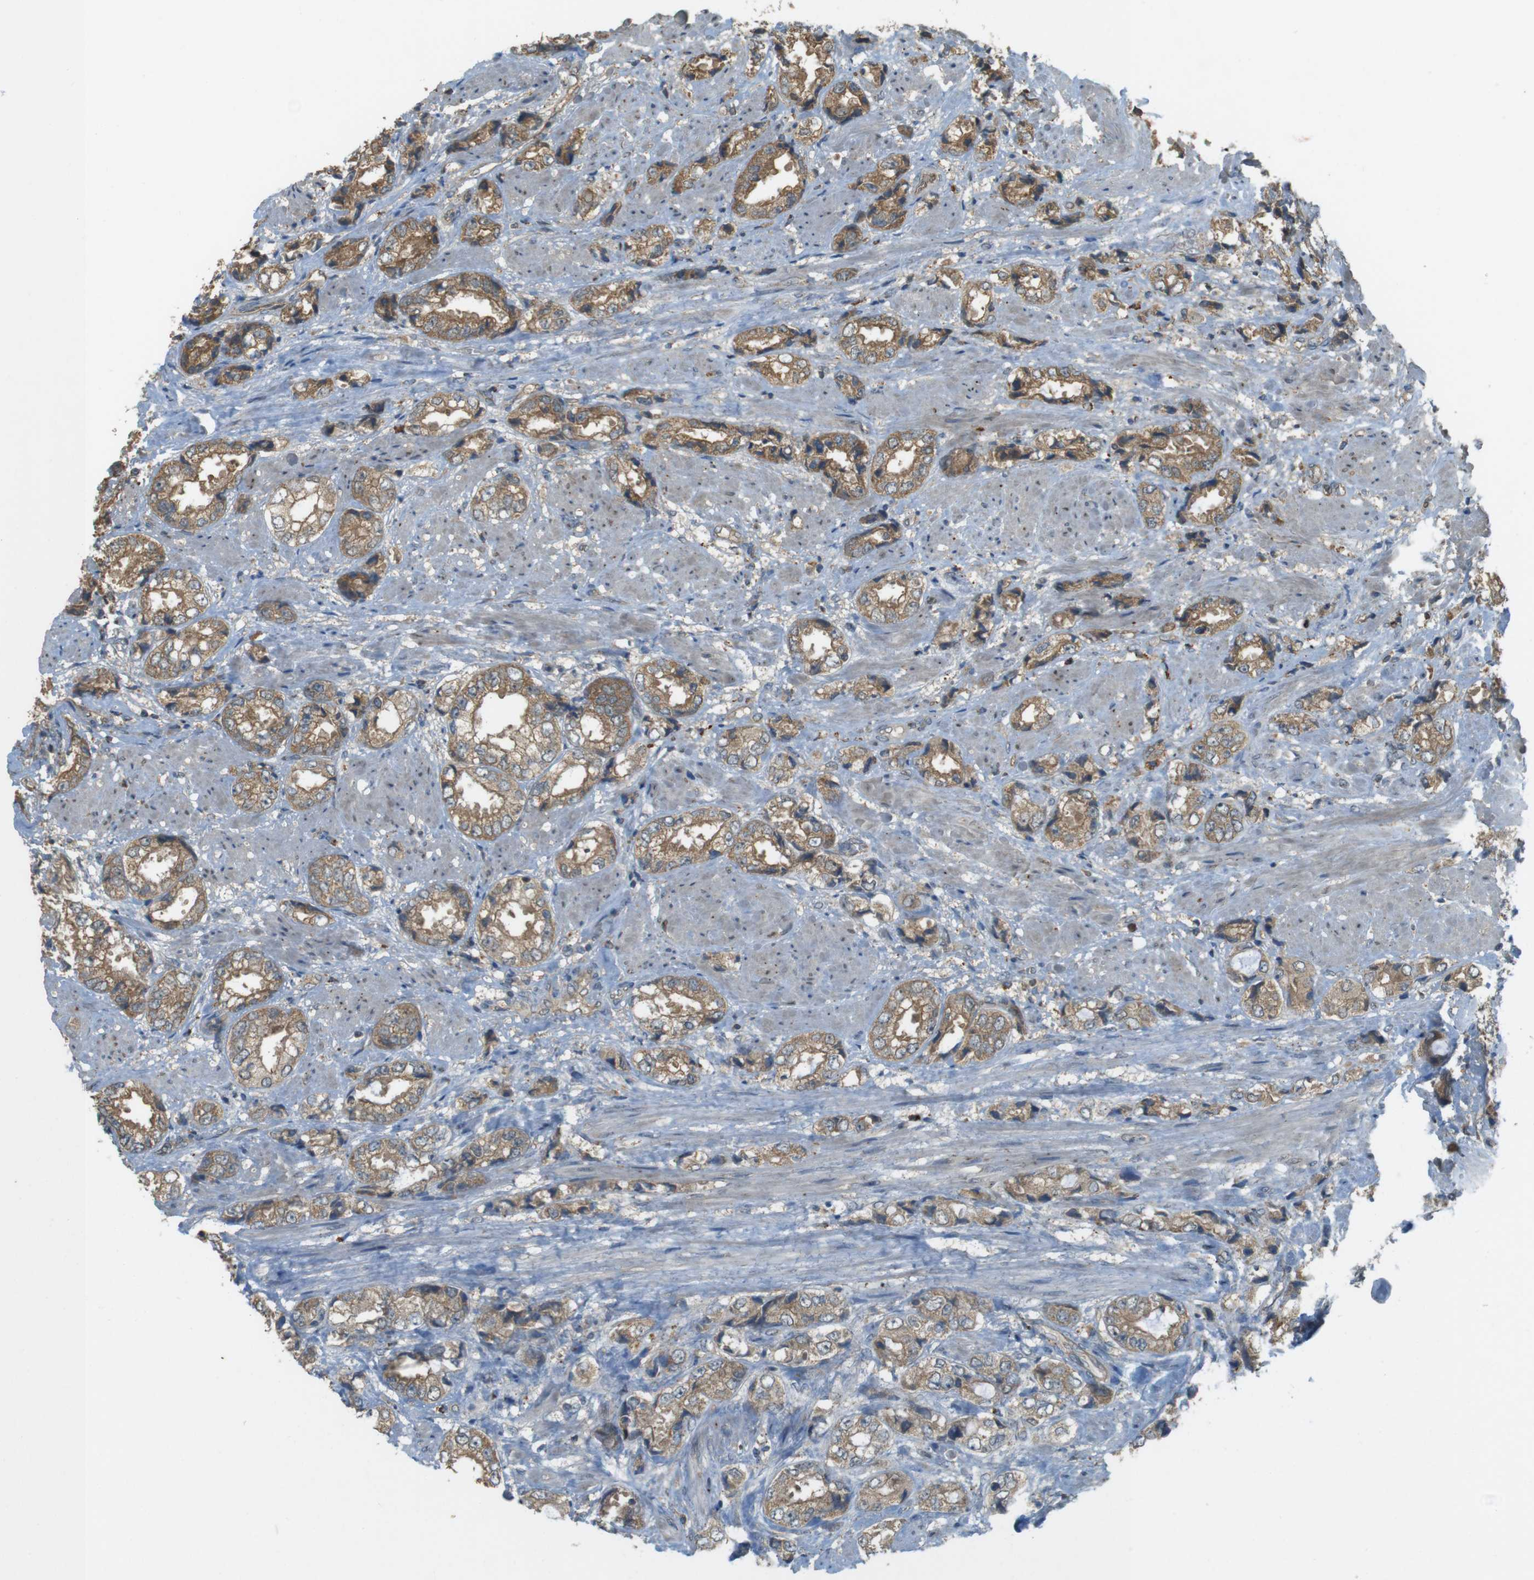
{"staining": {"intensity": "moderate", "quantity": ">75%", "location": "cytoplasmic/membranous"}, "tissue": "prostate cancer", "cell_type": "Tumor cells", "image_type": "cancer", "snomed": [{"axis": "morphology", "description": "Adenocarcinoma, High grade"}, {"axis": "topography", "description": "Prostate"}], "caption": "A high-resolution histopathology image shows immunohistochemistry staining of prostate cancer, which demonstrates moderate cytoplasmic/membranous positivity in approximately >75% of tumor cells.", "gene": "ZDHHC20", "patient": {"sex": "male", "age": 61}}